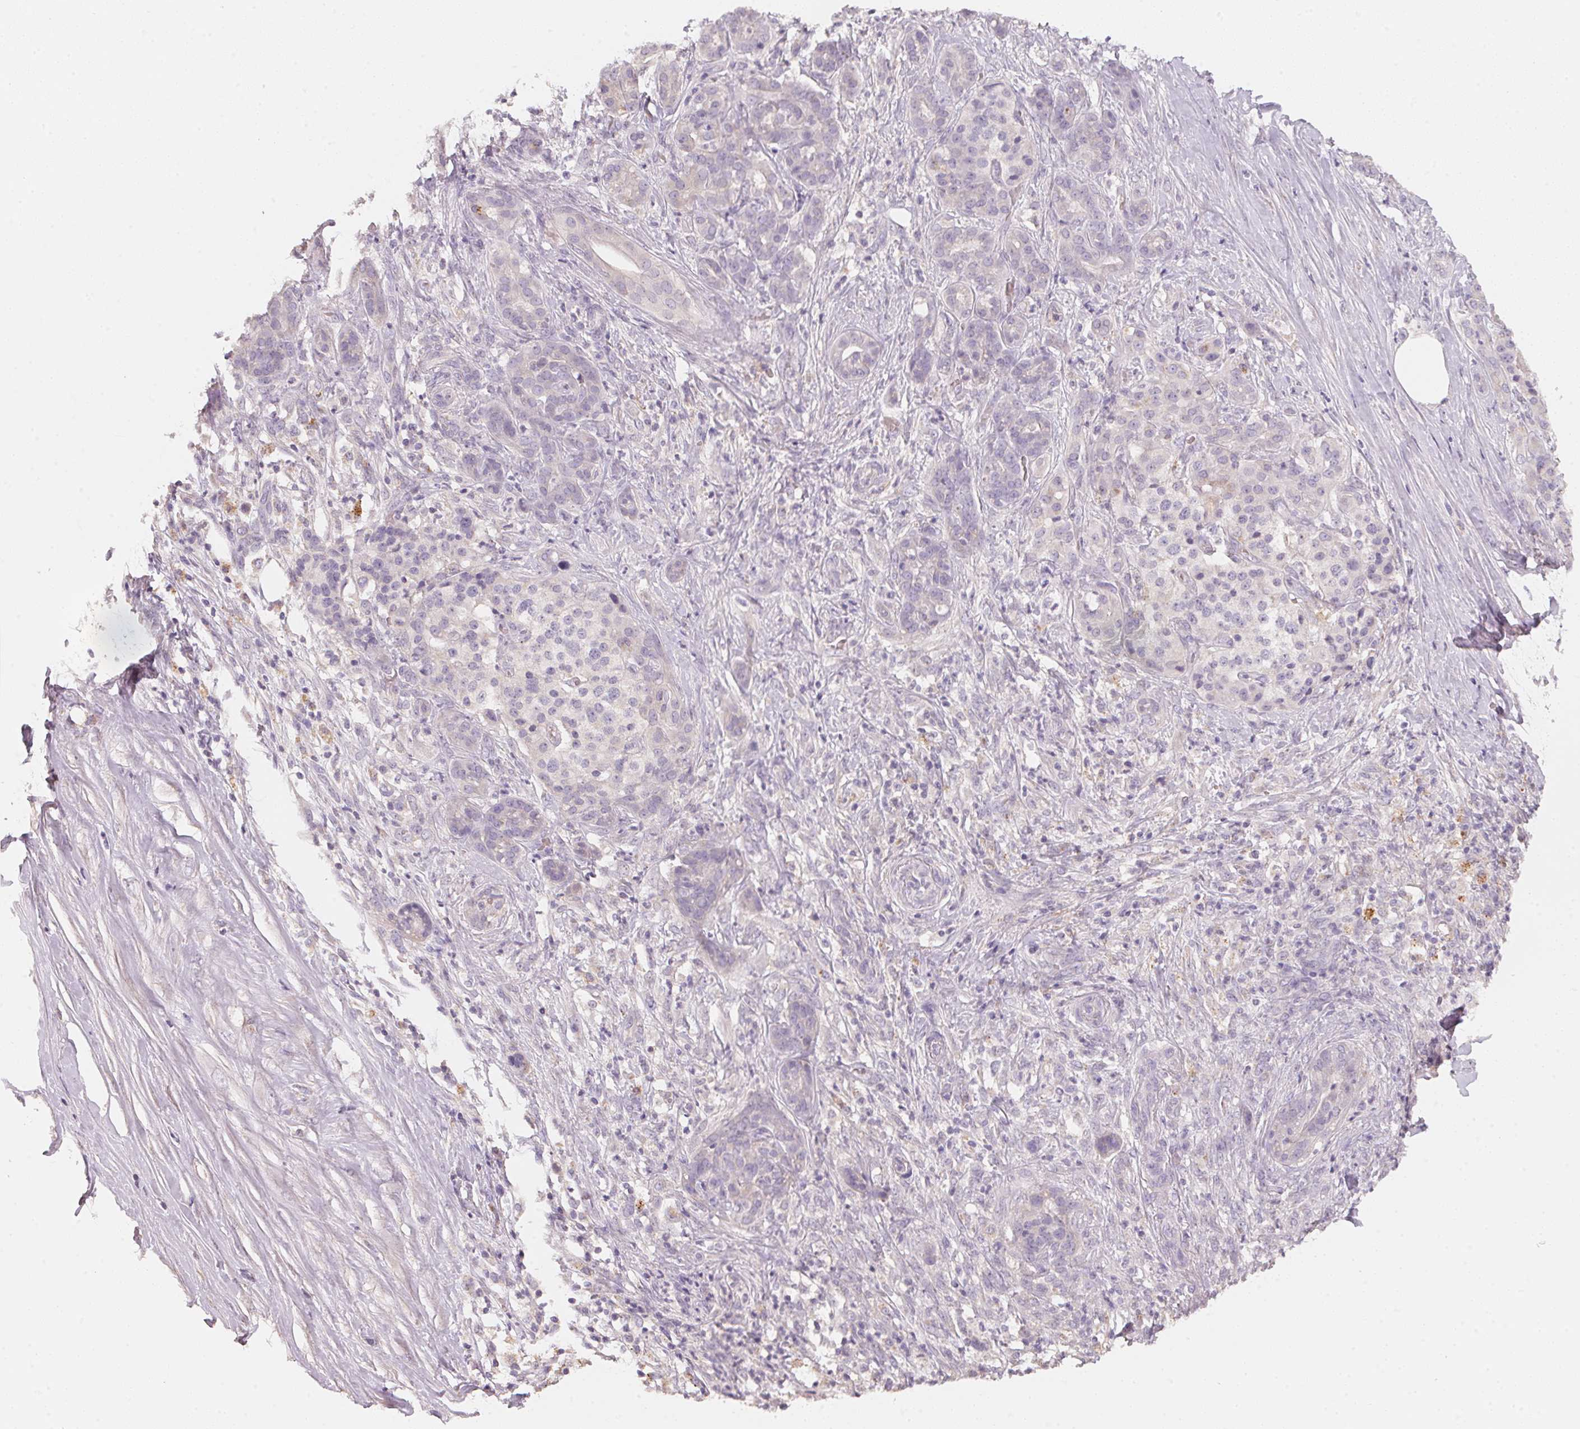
{"staining": {"intensity": "negative", "quantity": "none", "location": "none"}, "tissue": "pancreatic cancer", "cell_type": "Tumor cells", "image_type": "cancer", "snomed": [{"axis": "morphology", "description": "Normal tissue, NOS"}, {"axis": "morphology", "description": "Inflammation, NOS"}, {"axis": "morphology", "description": "Adenocarcinoma, NOS"}, {"axis": "topography", "description": "Pancreas"}], "caption": "Photomicrograph shows no significant protein expression in tumor cells of pancreatic cancer.", "gene": "TREH", "patient": {"sex": "male", "age": 57}}